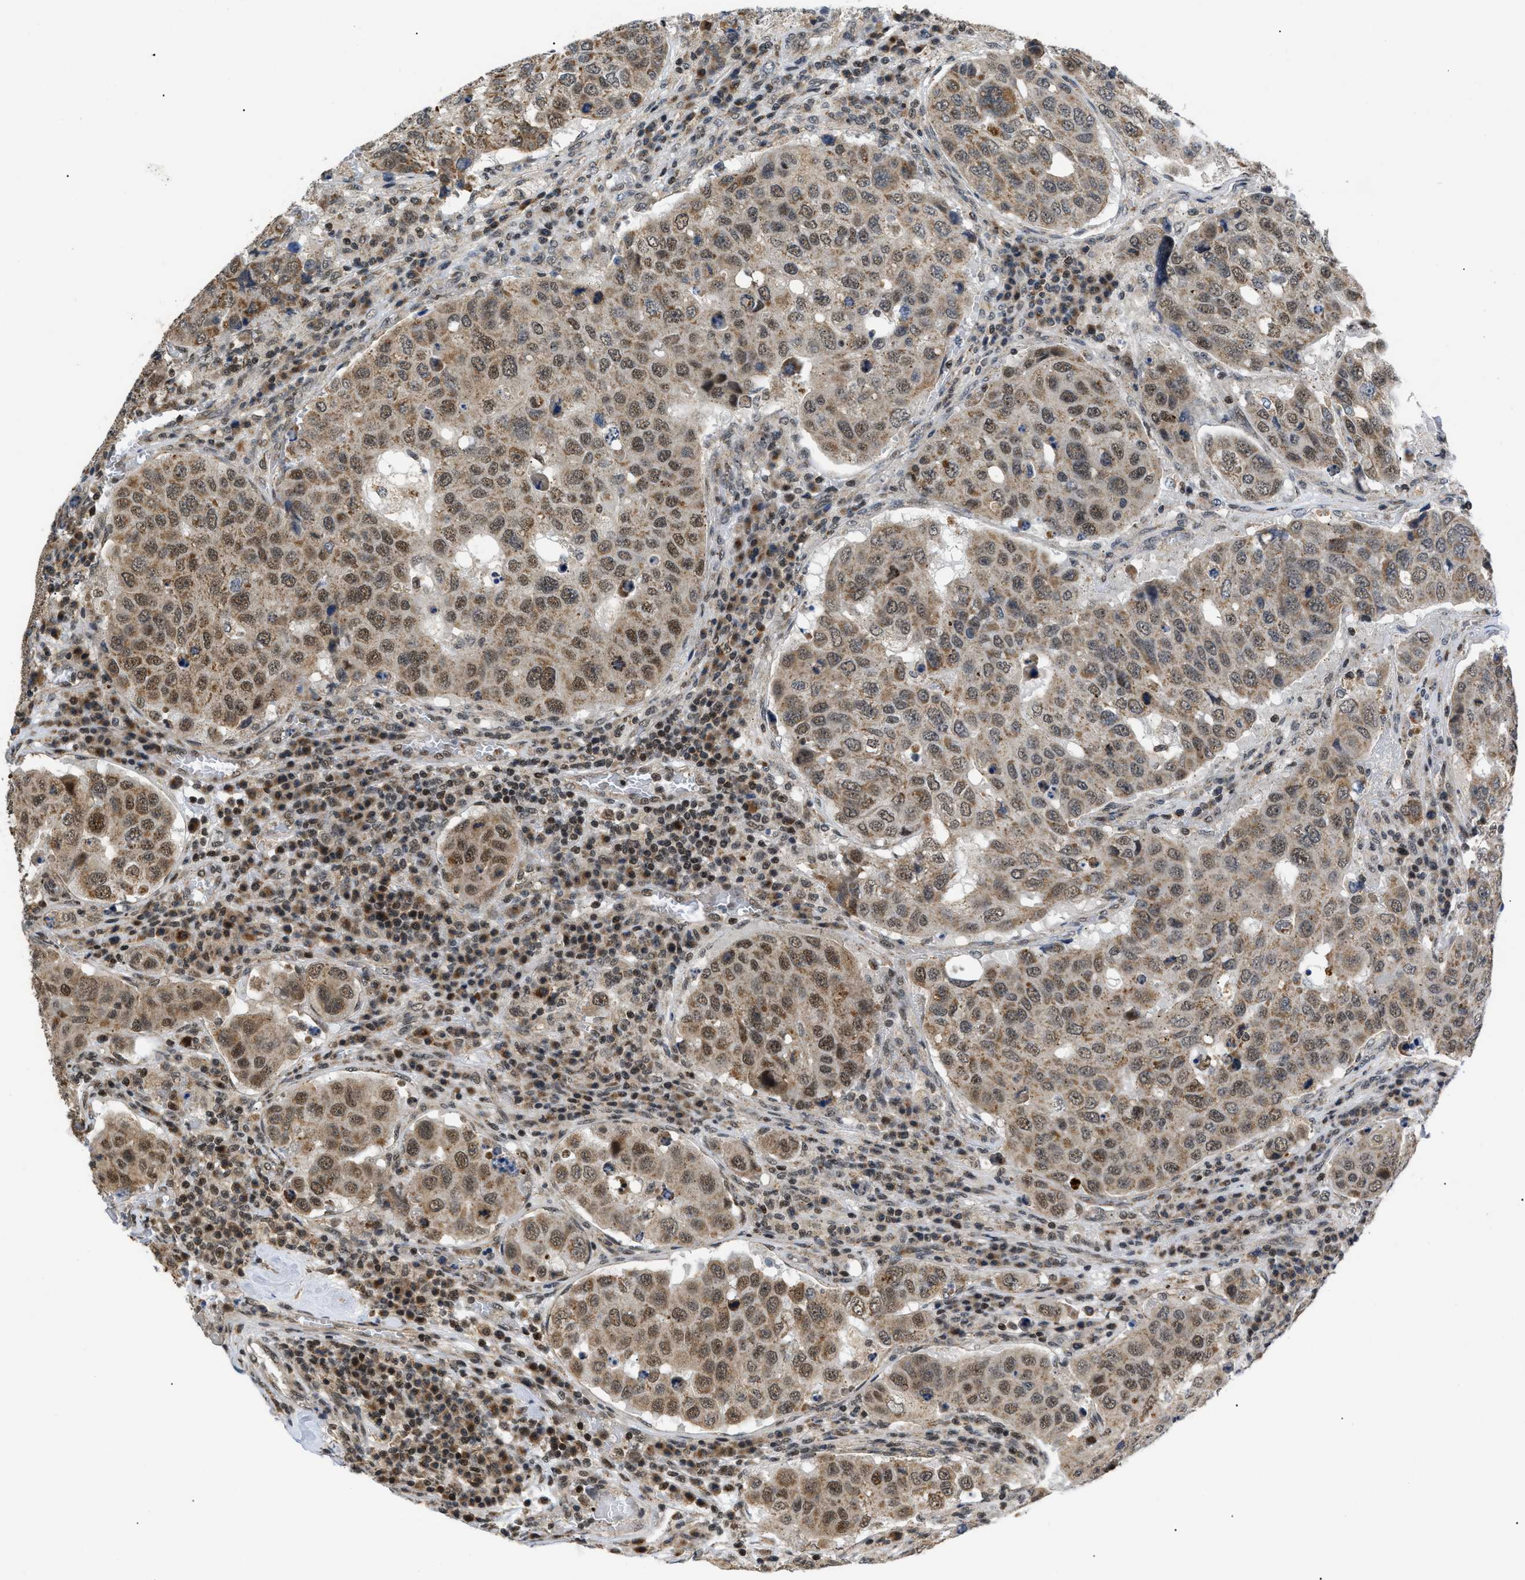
{"staining": {"intensity": "moderate", "quantity": ">75%", "location": "cytoplasmic/membranous,nuclear"}, "tissue": "urothelial cancer", "cell_type": "Tumor cells", "image_type": "cancer", "snomed": [{"axis": "morphology", "description": "Urothelial carcinoma, High grade"}, {"axis": "topography", "description": "Lymph node"}, {"axis": "topography", "description": "Urinary bladder"}], "caption": "A medium amount of moderate cytoplasmic/membranous and nuclear expression is present in about >75% of tumor cells in urothelial cancer tissue. (DAB IHC, brown staining for protein, blue staining for nuclei).", "gene": "ZBTB11", "patient": {"sex": "male", "age": 51}}